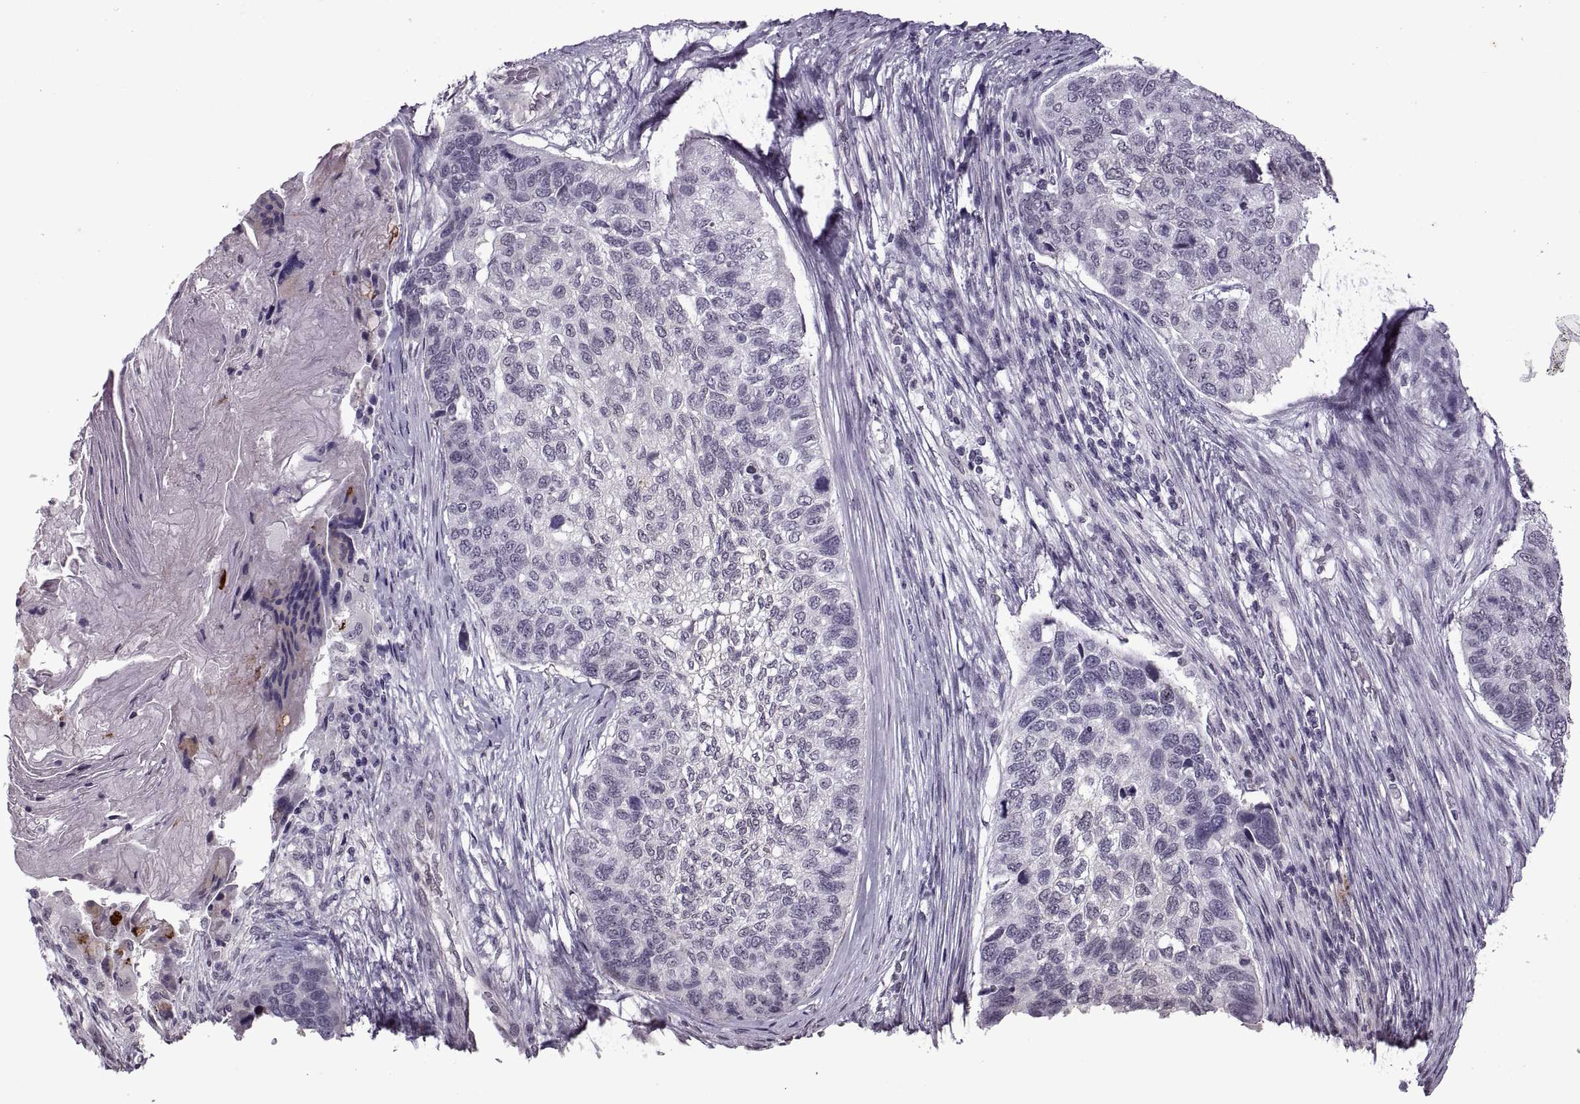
{"staining": {"intensity": "negative", "quantity": "none", "location": "none"}, "tissue": "lung cancer", "cell_type": "Tumor cells", "image_type": "cancer", "snomed": [{"axis": "morphology", "description": "Squamous cell carcinoma, NOS"}, {"axis": "topography", "description": "Lung"}], "caption": "High power microscopy micrograph of an IHC photomicrograph of lung cancer, revealing no significant expression in tumor cells. (DAB (3,3'-diaminobenzidine) immunohistochemistry (IHC) with hematoxylin counter stain).", "gene": "PRSS37", "patient": {"sex": "male", "age": 69}}